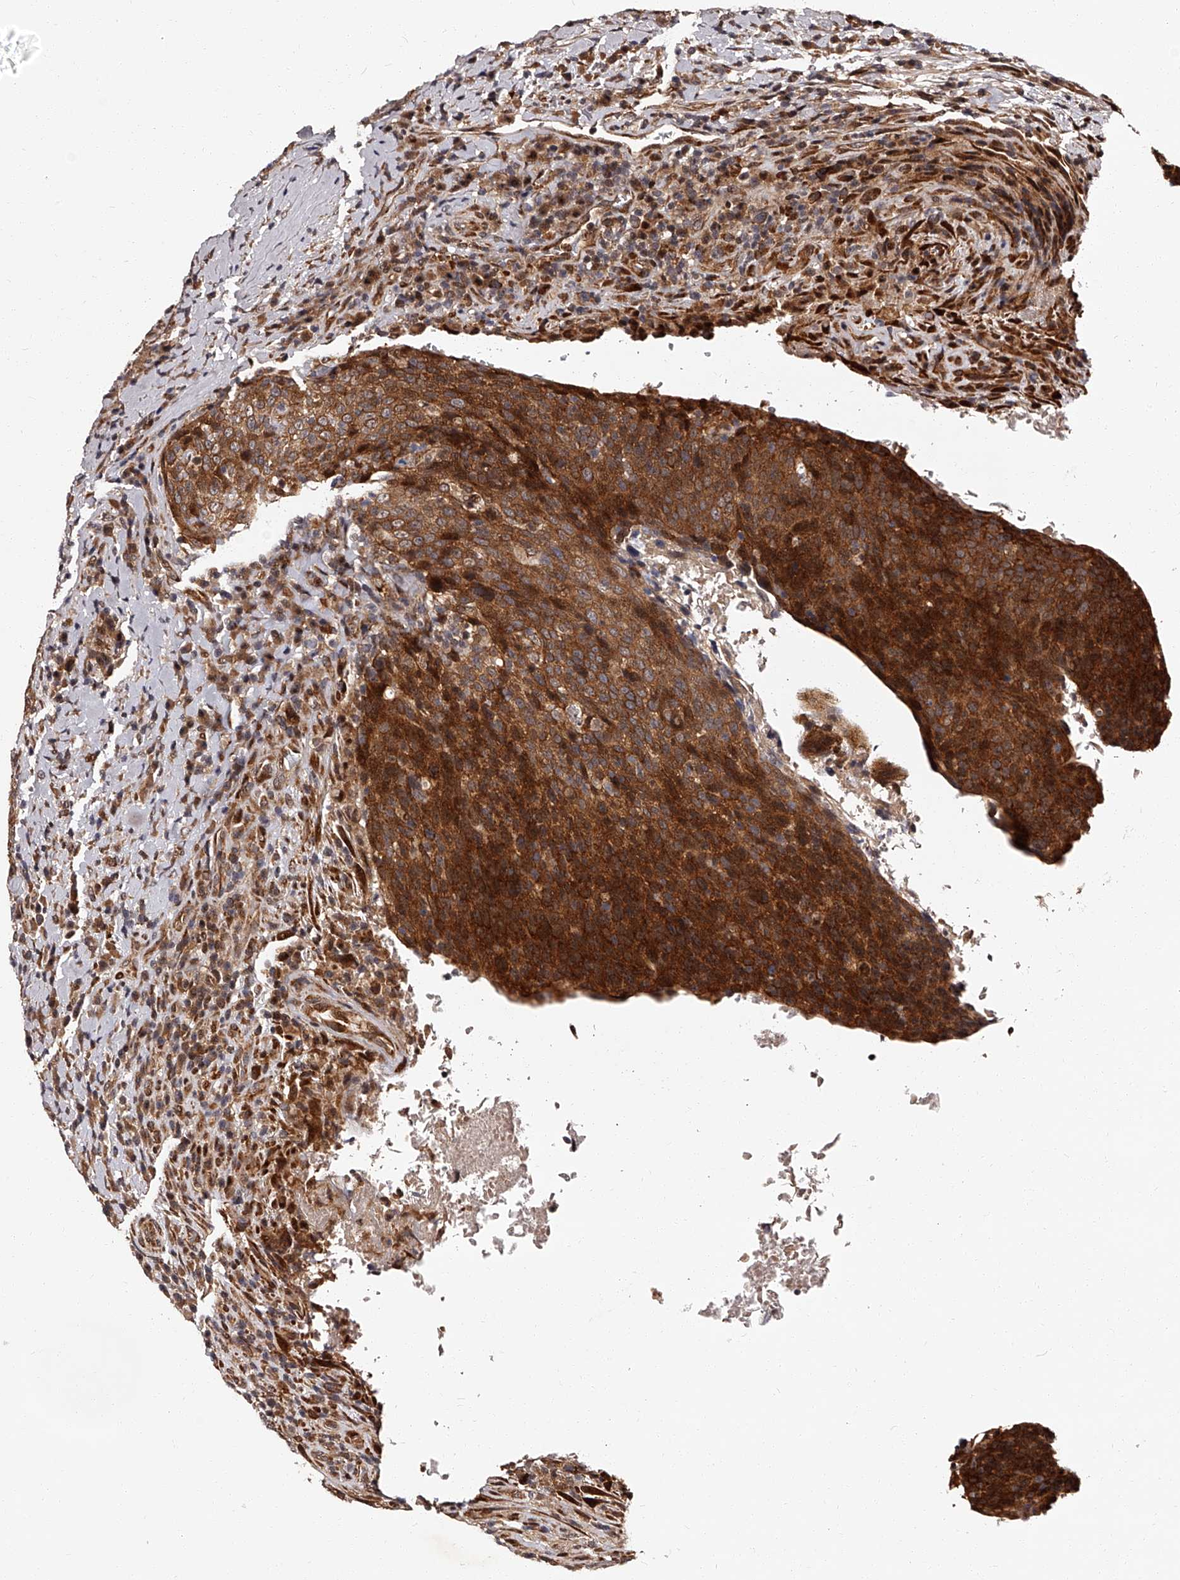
{"staining": {"intensity": "strong", "quantity": ">75%", "location": "cytoplasmic/membranous"}, "tissue": "head and neck cancer", "cell_type": "Tumor cells", "image_type": "cancer", "snomed": [{"axis": "morphology", "description": "Squamous cell carcinoma, NOS"}, {"axis": "morphology", "description": "Squamous cell carcinoma, metastatic, NOS"}, {"axis": "topography", "description": "Lymph node"}, {"axis": "topography", "description": "Head-Neck"}], "caption": "Head and neck cancer stained for a protein (brown) demonstrates strong cytoplasmic/membranous positive positivity in approximately >75% of tumor cells.", "gene": "RSC1A1", "patient": {"sex": "male", "age": 62}}